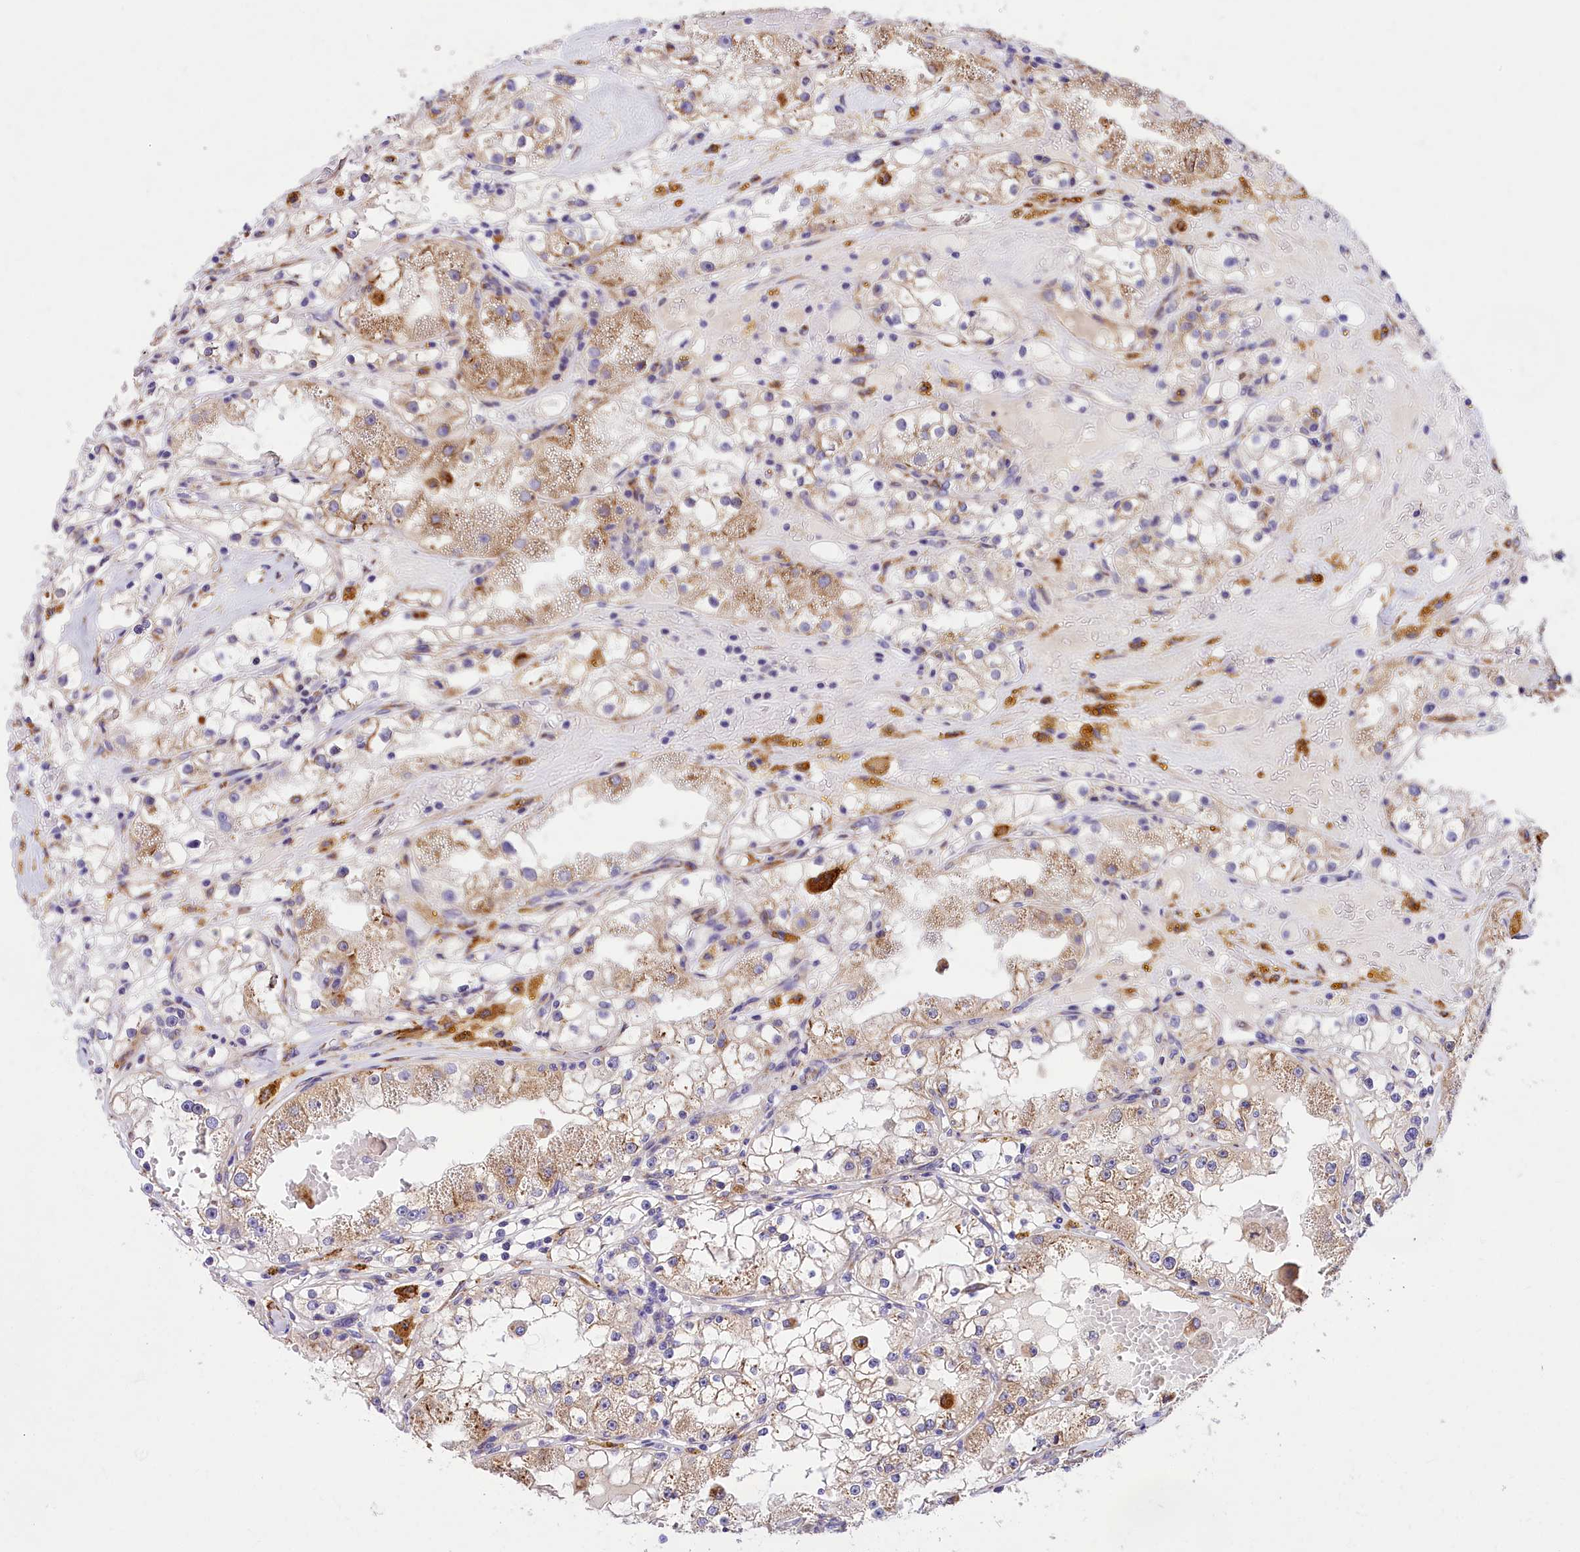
{"staining": {"intensity": "moderate", "quantity": "25%-75%", "location": "cytoplasmic/membranous"}, "tissue": "renal cancer", "cell_type": "Tumor cells", "image_type": "cancer", "snomed": [{"axis": "morphology", "description": "Adenocarcinoma, NOS"}, {"axis": "topography", "description": "Kidney"}], "caption": "High-magnification brightfield microscopy of renal cancer stained with DAB (brown) and counterstained with hematoxylin (blue). tumor cells exhibit moderate cytoplasmic/membranous positivity is appreciated in about25%-75% of cells.", "gene": "ITGA1", "patient": {"sex": "male", "age": 56}}